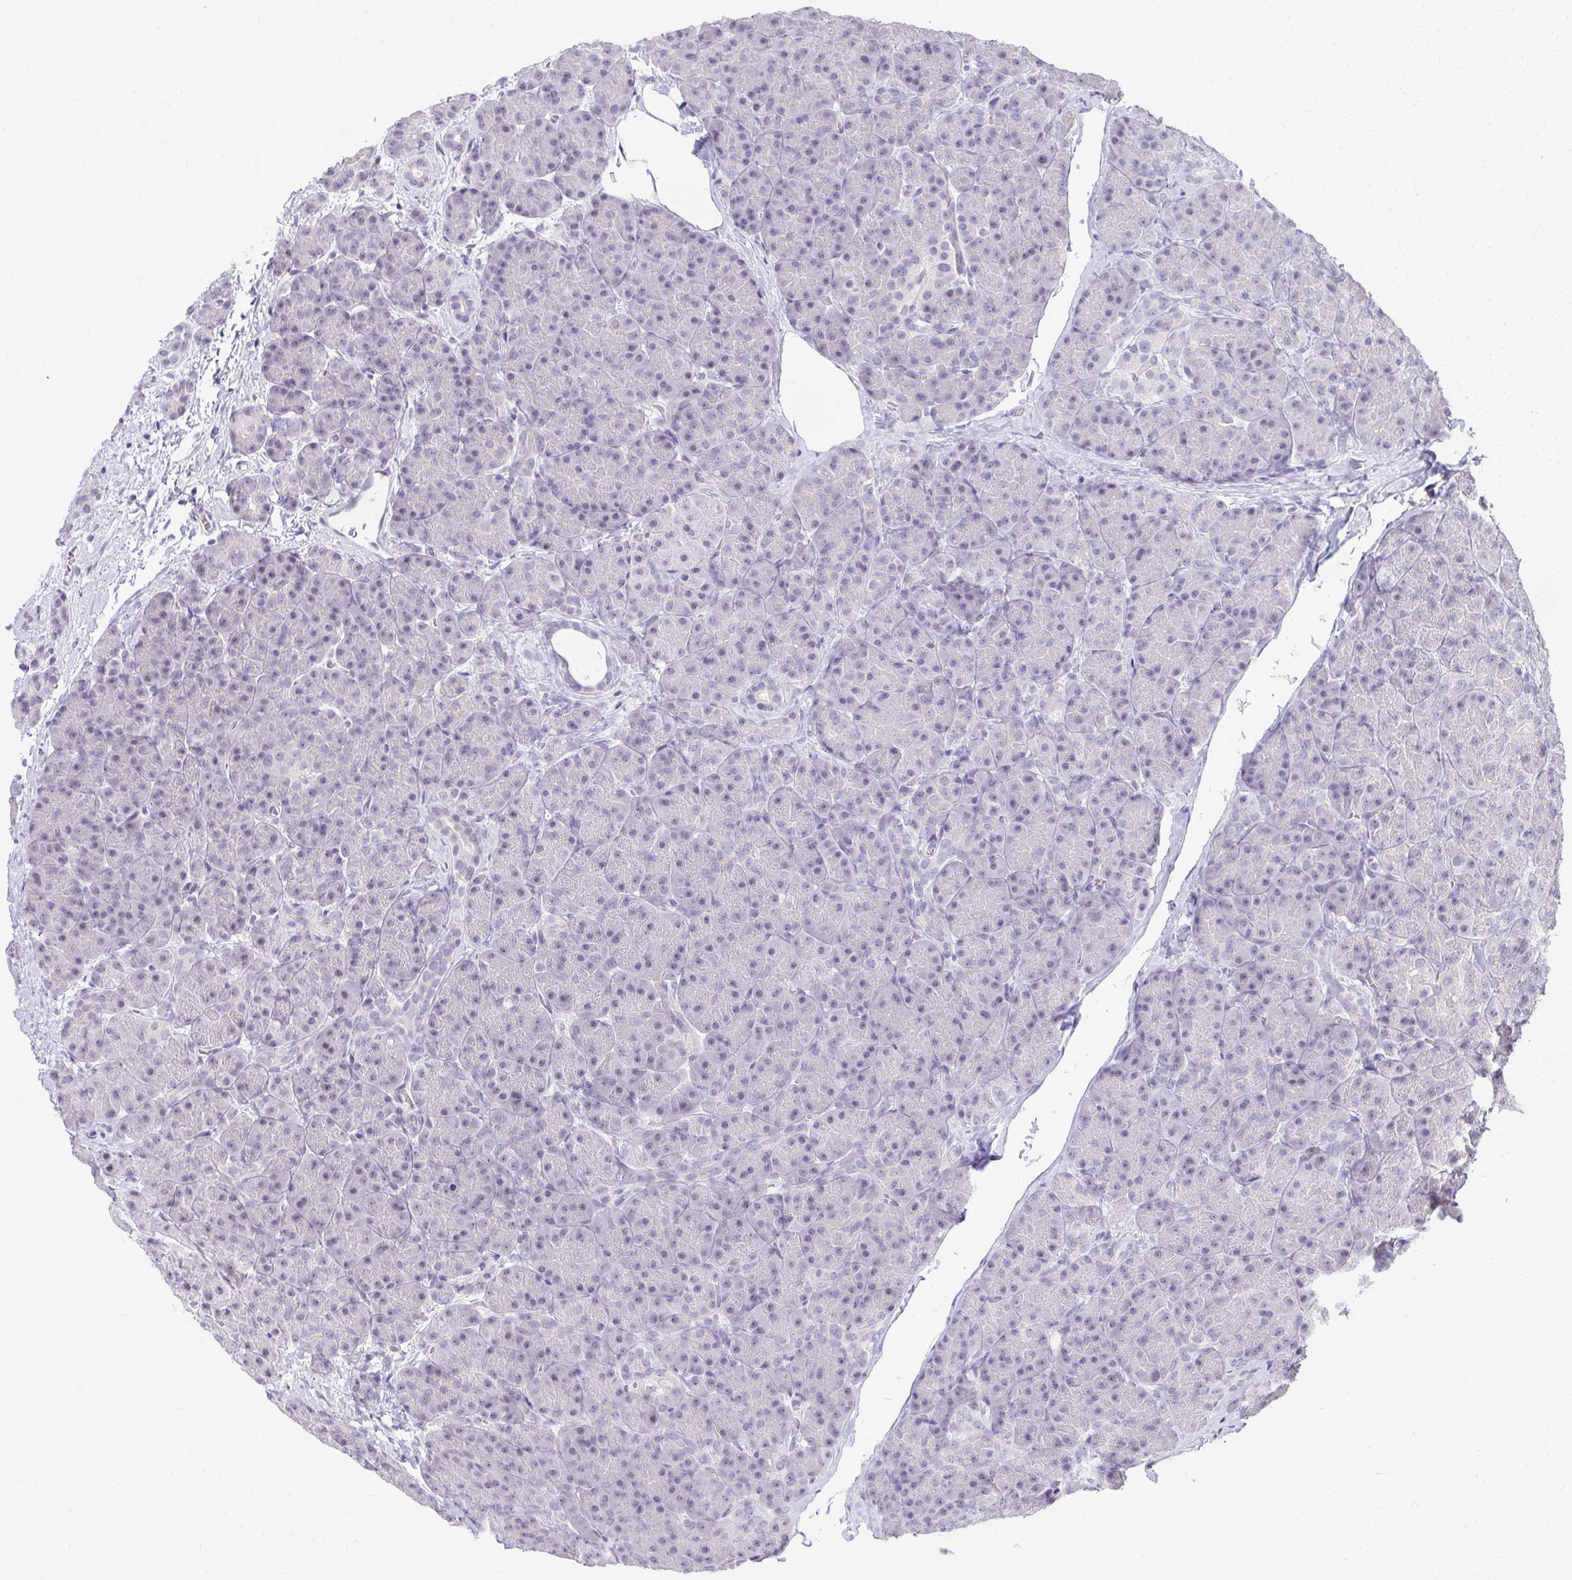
{"staining": {"intensity": "negative", "quantity": "none", "location": "none"}, "tissue": "pancreas", "cell_type": "Exocrine glandular cells", "image_type": "normal", "snomed": [{"axis": "morphology", "description": "Normal tissue, NOS"}, {"axis": "topography", "description": "Pancreas"}], "caption": "This is an IHC photomicrograph of benign human pancreas. There is no positivity in exocrine glandular cells.", "gene": "EID3", "patient": {"sex": "male", "age": 57}}